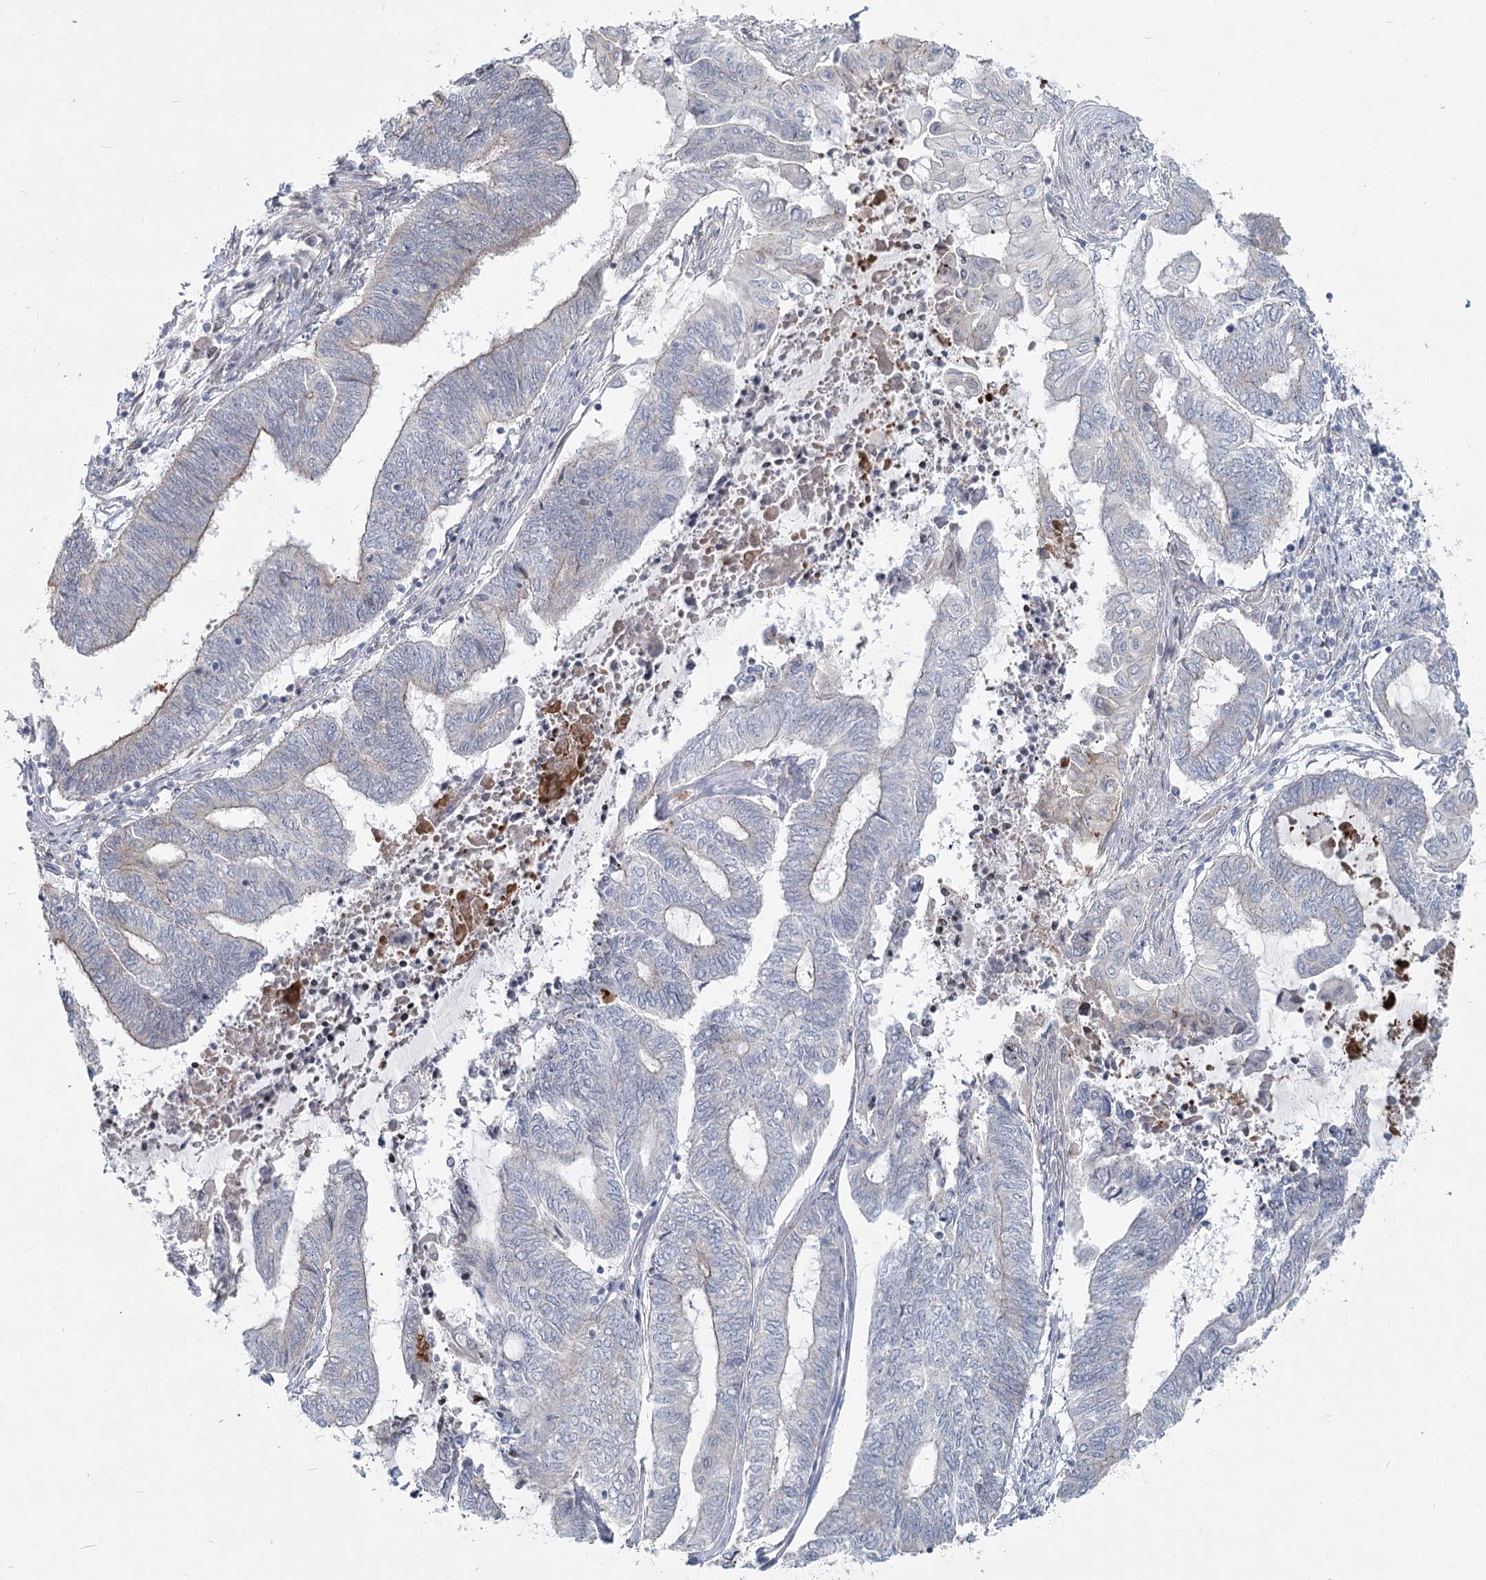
{"staining": {"intensity": "negative", "quantity": "none", "location": "none"}, "tissue": "endometrial cancer", "cell_type": "Tumor cells", "image_type": "cancer", "snomed": [{"axis": "morphology", "description": "Adenocarcinoma, NOS"}, {"axis": "topography", "description": "Uterus"}, {"axis": "topography", "description": "Endometrium"}], "caption": "Immunohistochemistry (IHC) histopathology image of human endometrial adenocarcinoma stained for a protein (brown), which displays no staining in tumor cells.", "gene": "SPINK13", "patient": {"sex": "female", "age": 70}}